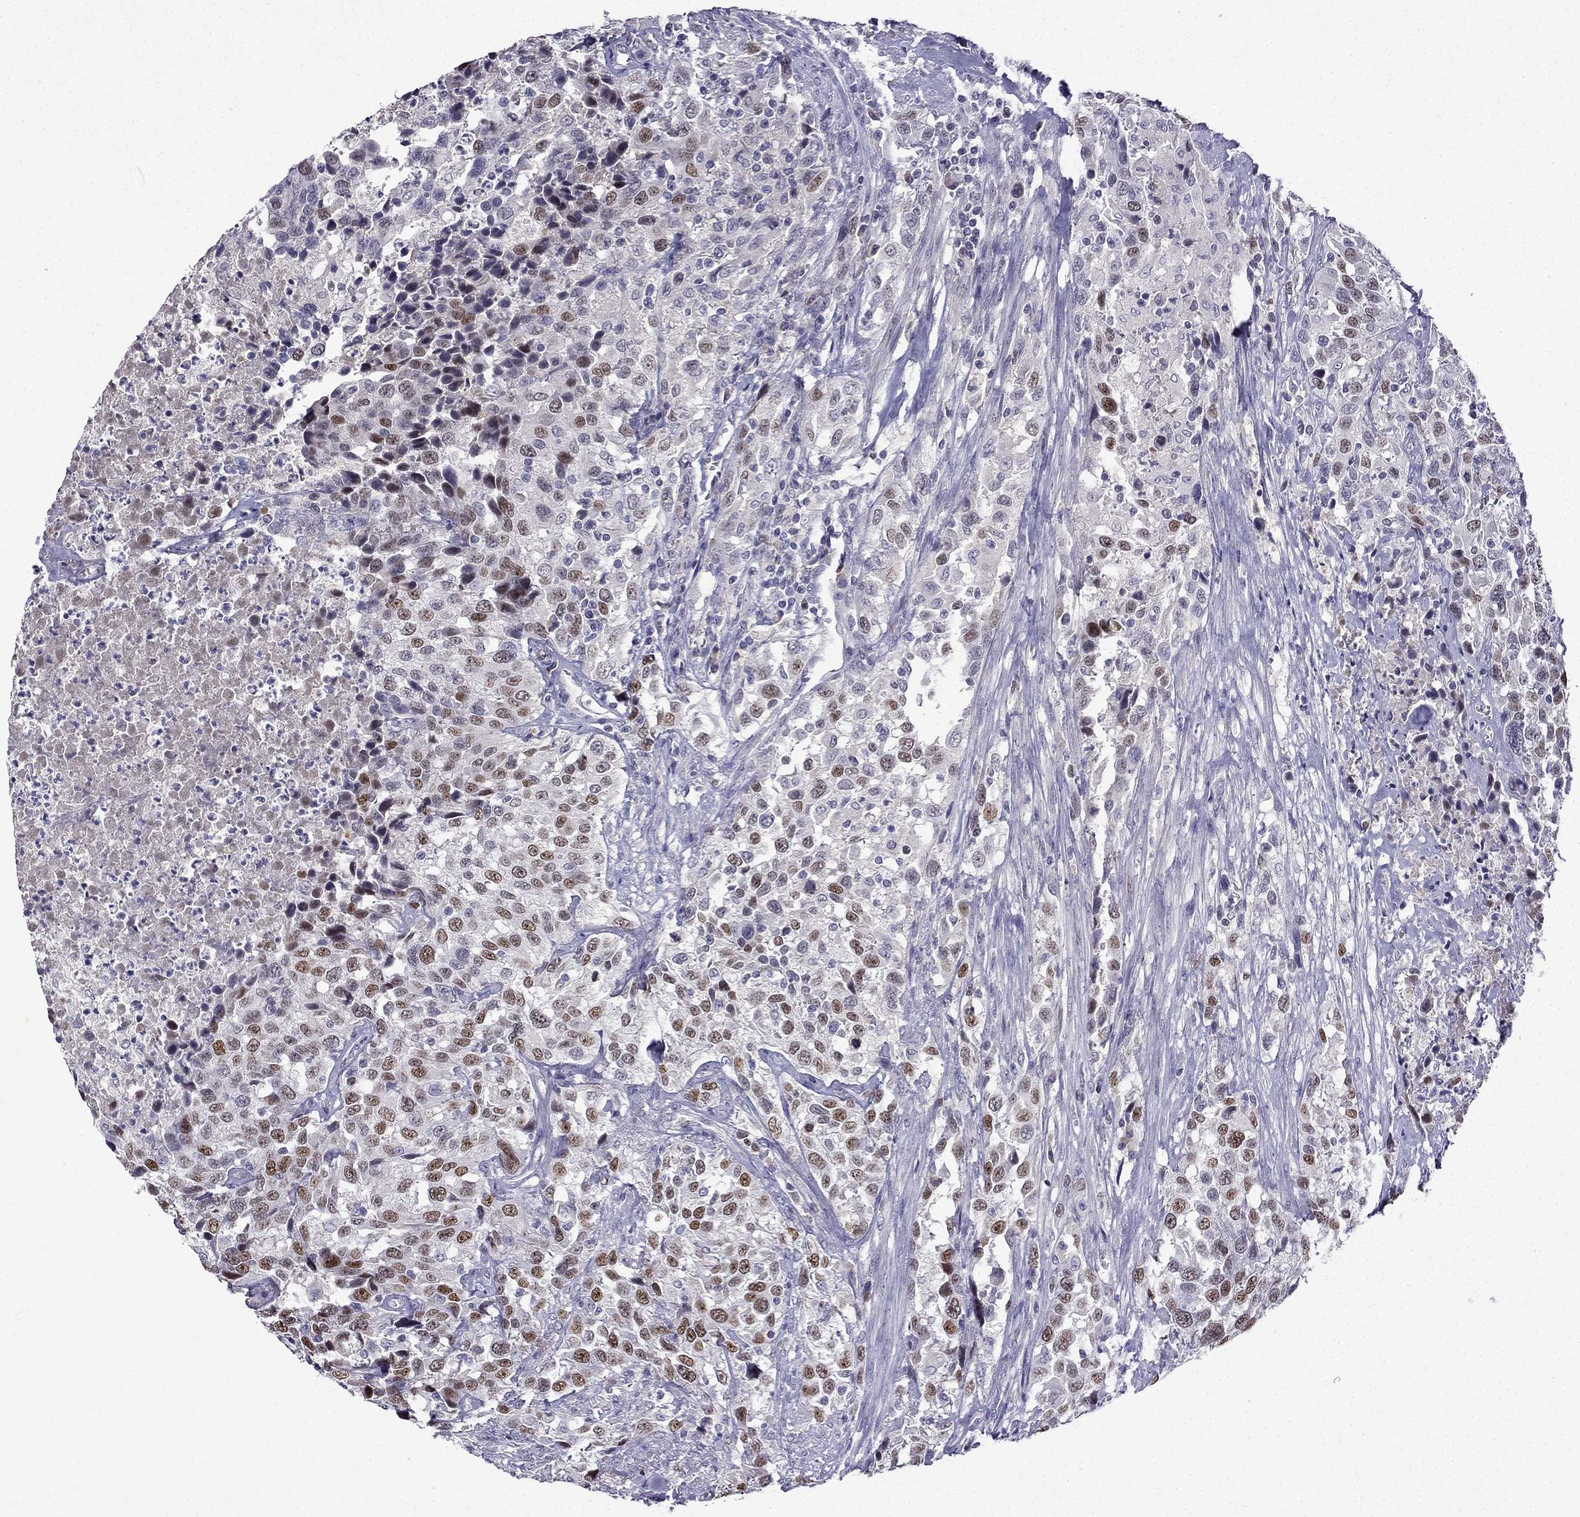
{"staining": {"intensity": "moderate", "quantity": "25%-75%", "location": "nuclear"}, "tissue": "urothelial cancer", "cell_type": "Tumor cells", "image_type": "cancer", "snomed": [{"axis": "morphology", "description": "Urothelial carcinoma, NOS"}, {"axis": "morphology", "description": "Urothelial carcinoma, High grade"}, {"axis": "topography", "description": "Urinary bladder"}], "caption": "Immunohistochemistry of transitional cell carcinoma reveals medium levels of moderate nuclear positivity in about 25%-75% of tumor cells. Immunohistochemistry (ihc) stains the protein in brown and the nuclei are stained blue.", "gene": "UHRF1", "patient": {"sex": "female", "age": 64}}